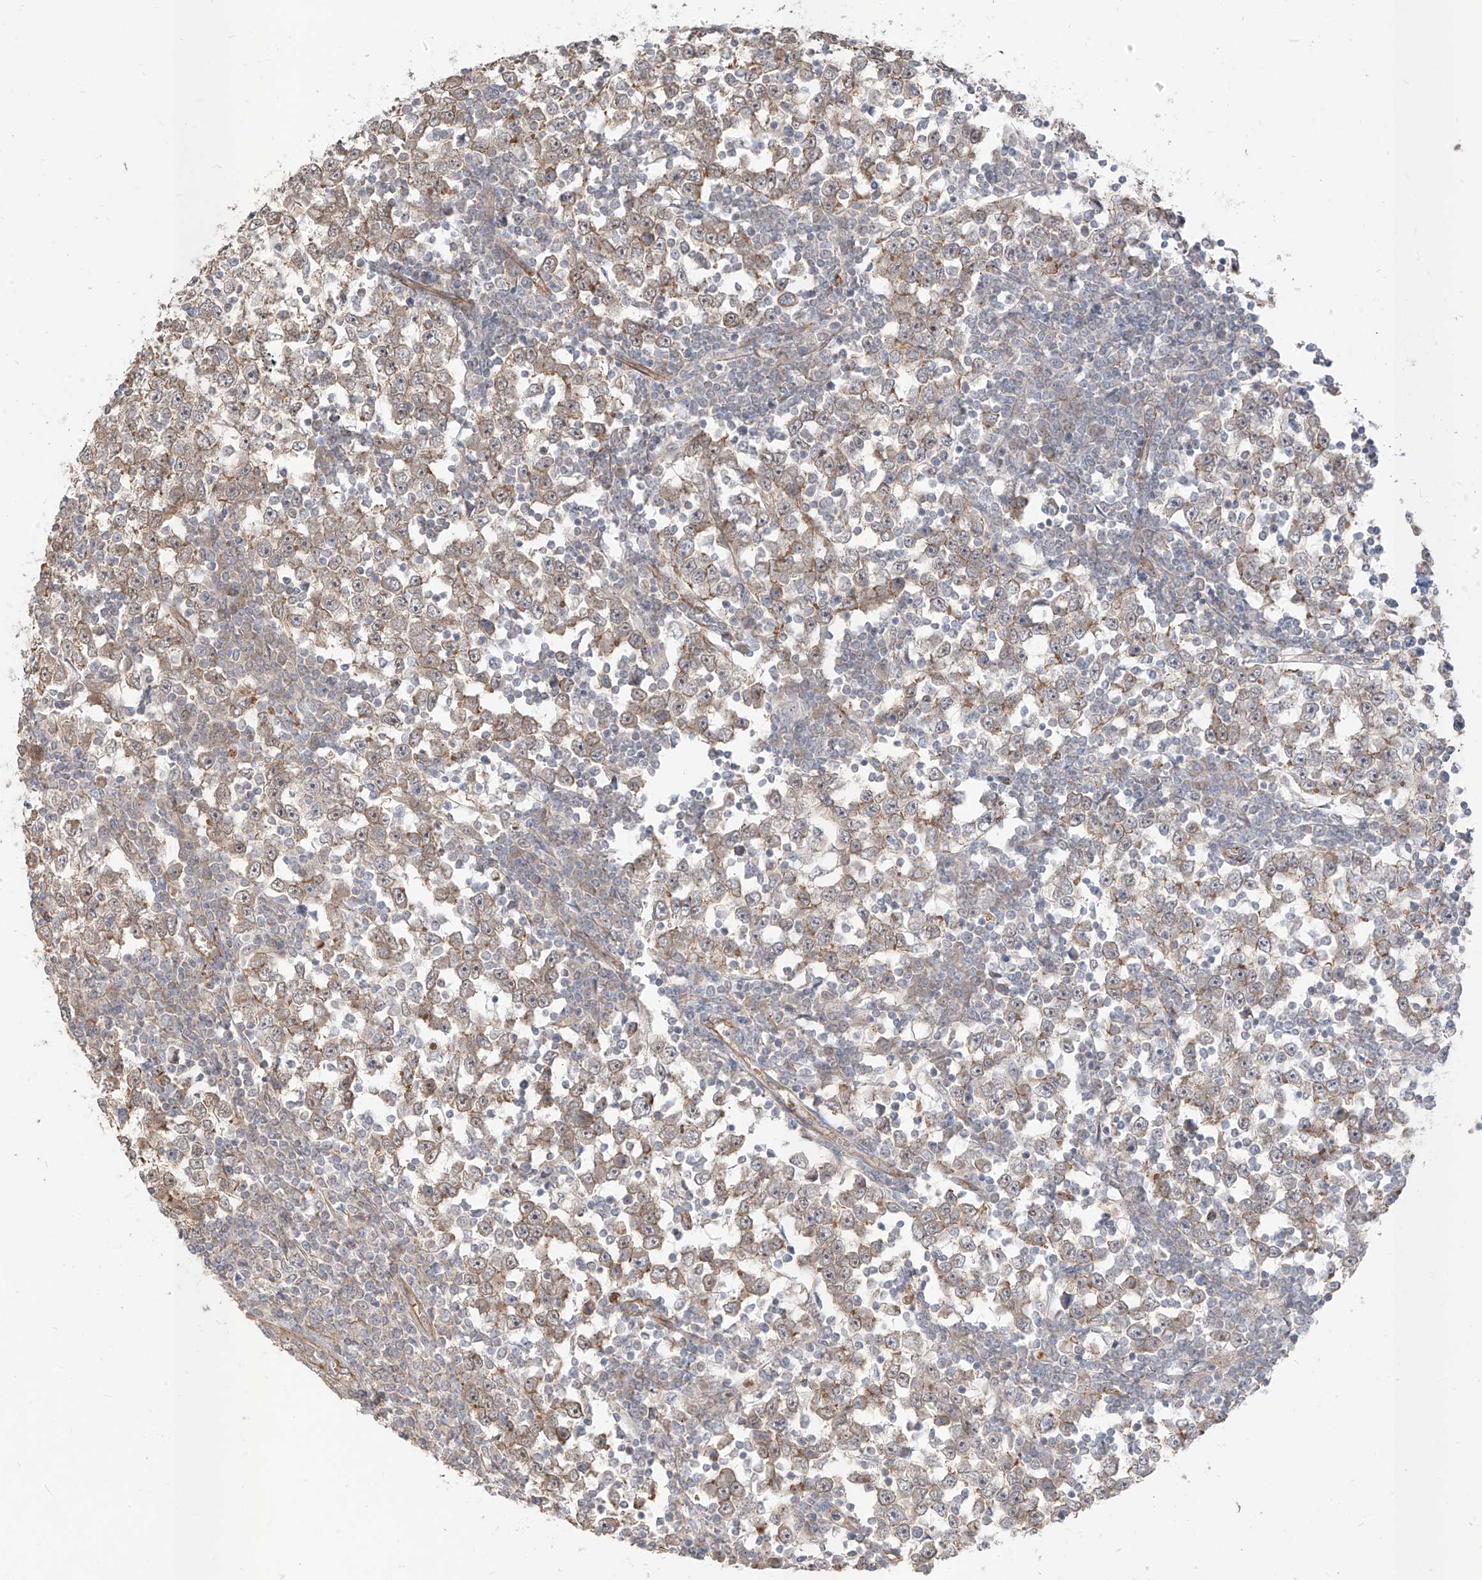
{"staining": {"intensity": "weak", "quantity": ">75%", "location": "cytoplasmic/membranous"}, "tissue": "testis cancer", "cell_type": "Tumor cells", "image_type": "cancer", "snomed": [{"axis": "morphology", "description": "Seminoma, NOS"}, {"axis": "topography", "description": "Testis"}], "caption": "The micrograph reveals staining of testis seminoma, revealing weak cytoplasmic/membranous protein staining (brown color) within tumor cells.", "gene": "EPHX4", "patient": {"sex": "male", "age": 65}}